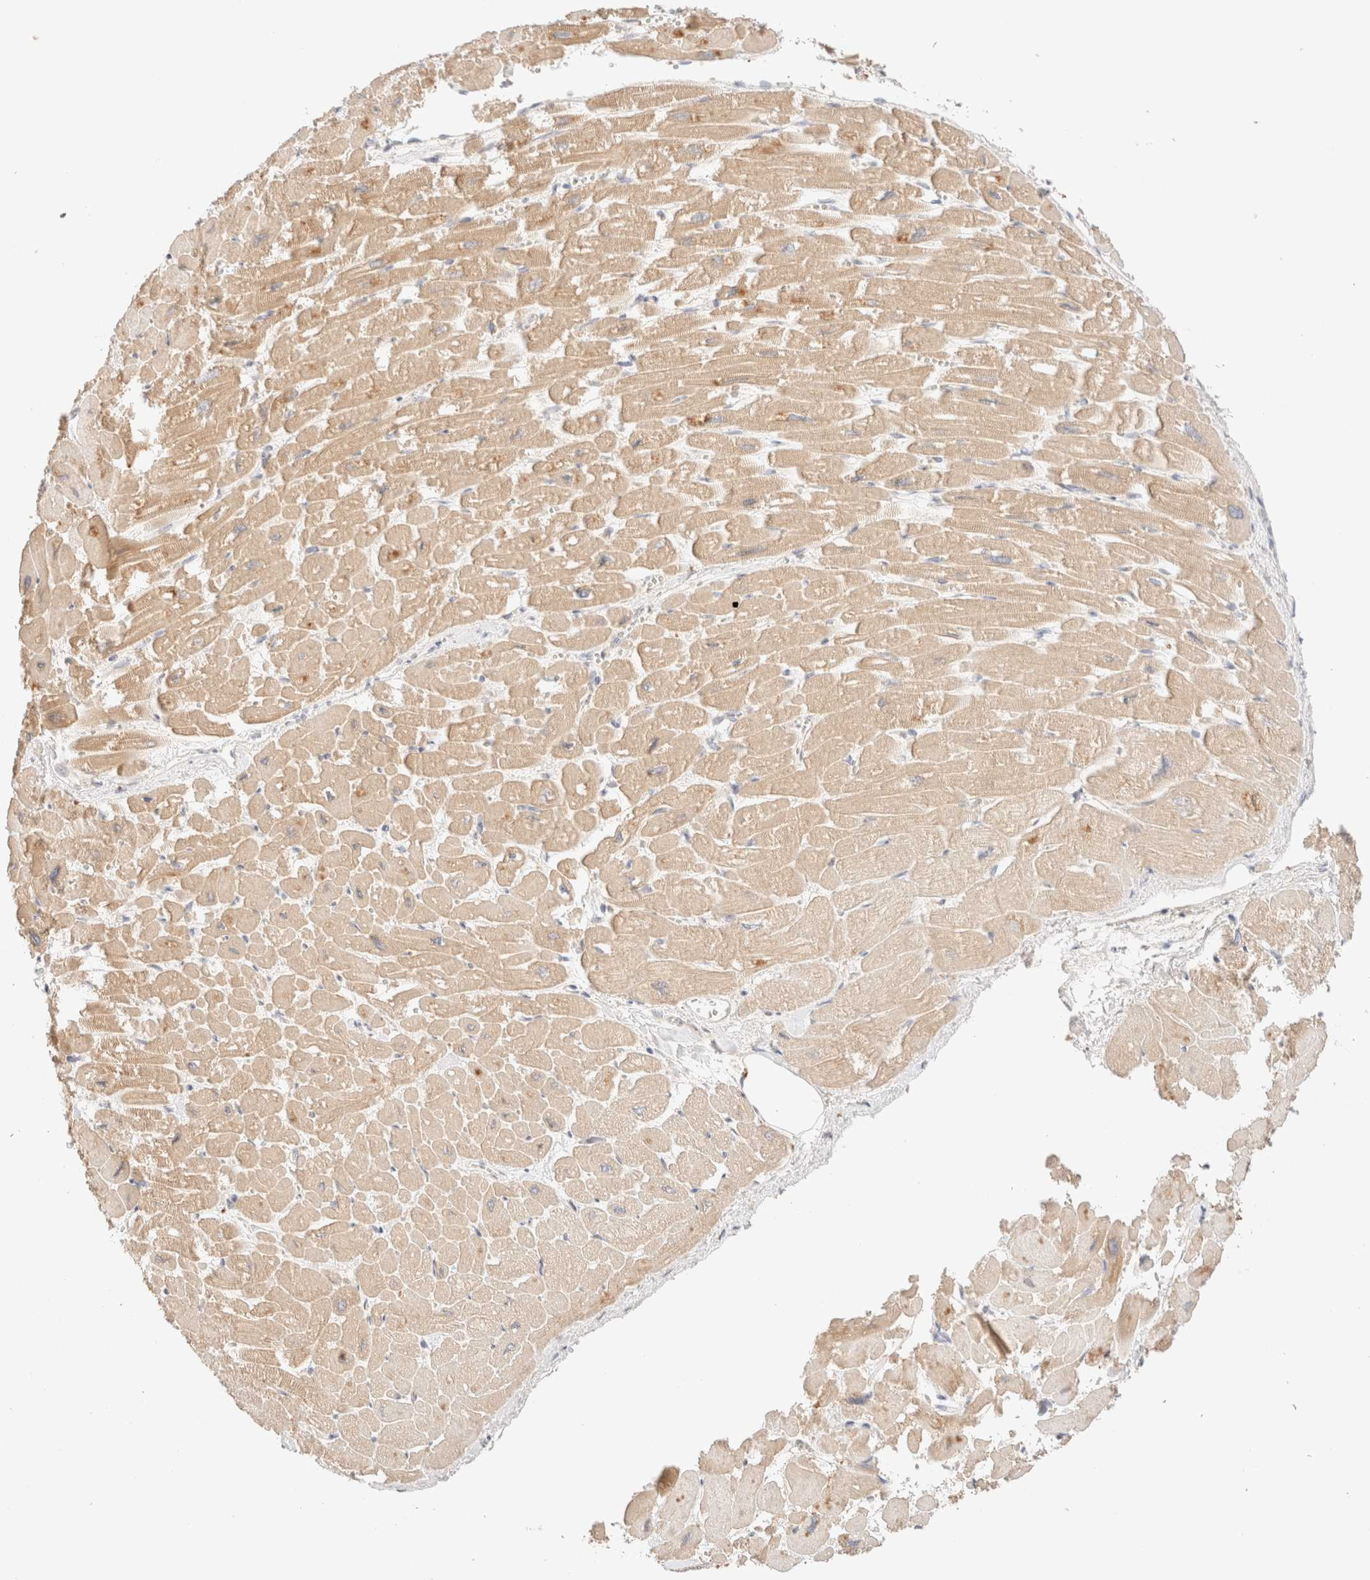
{"staining": {"intensity": "weak", "quantity": ">75%", "location": "cytoplasmic/membranous"}, "tissue": "heart muscle", "cell_type": "Cardiomyocytes", "image_type": "normal", "snomed": [{"axis": "morphology", "description": "Normal tissue, NOS"}, {"axis": "topography", "description": "Heart"}], "caption": "Brown immunohistochemical staining in unremarkable heart muscle displays weak cytoplasmic/membranous positivity in approximately >75% of cardiomyocytes. The protein of interest is stained brown, and the nuclei are stained in blue (DAB (3,3'-diaminobenzidine) IHC with brightfield microscopy, high magnification).", "gene": "SARM1", "patient": {"sex": "male", "age": 54}}